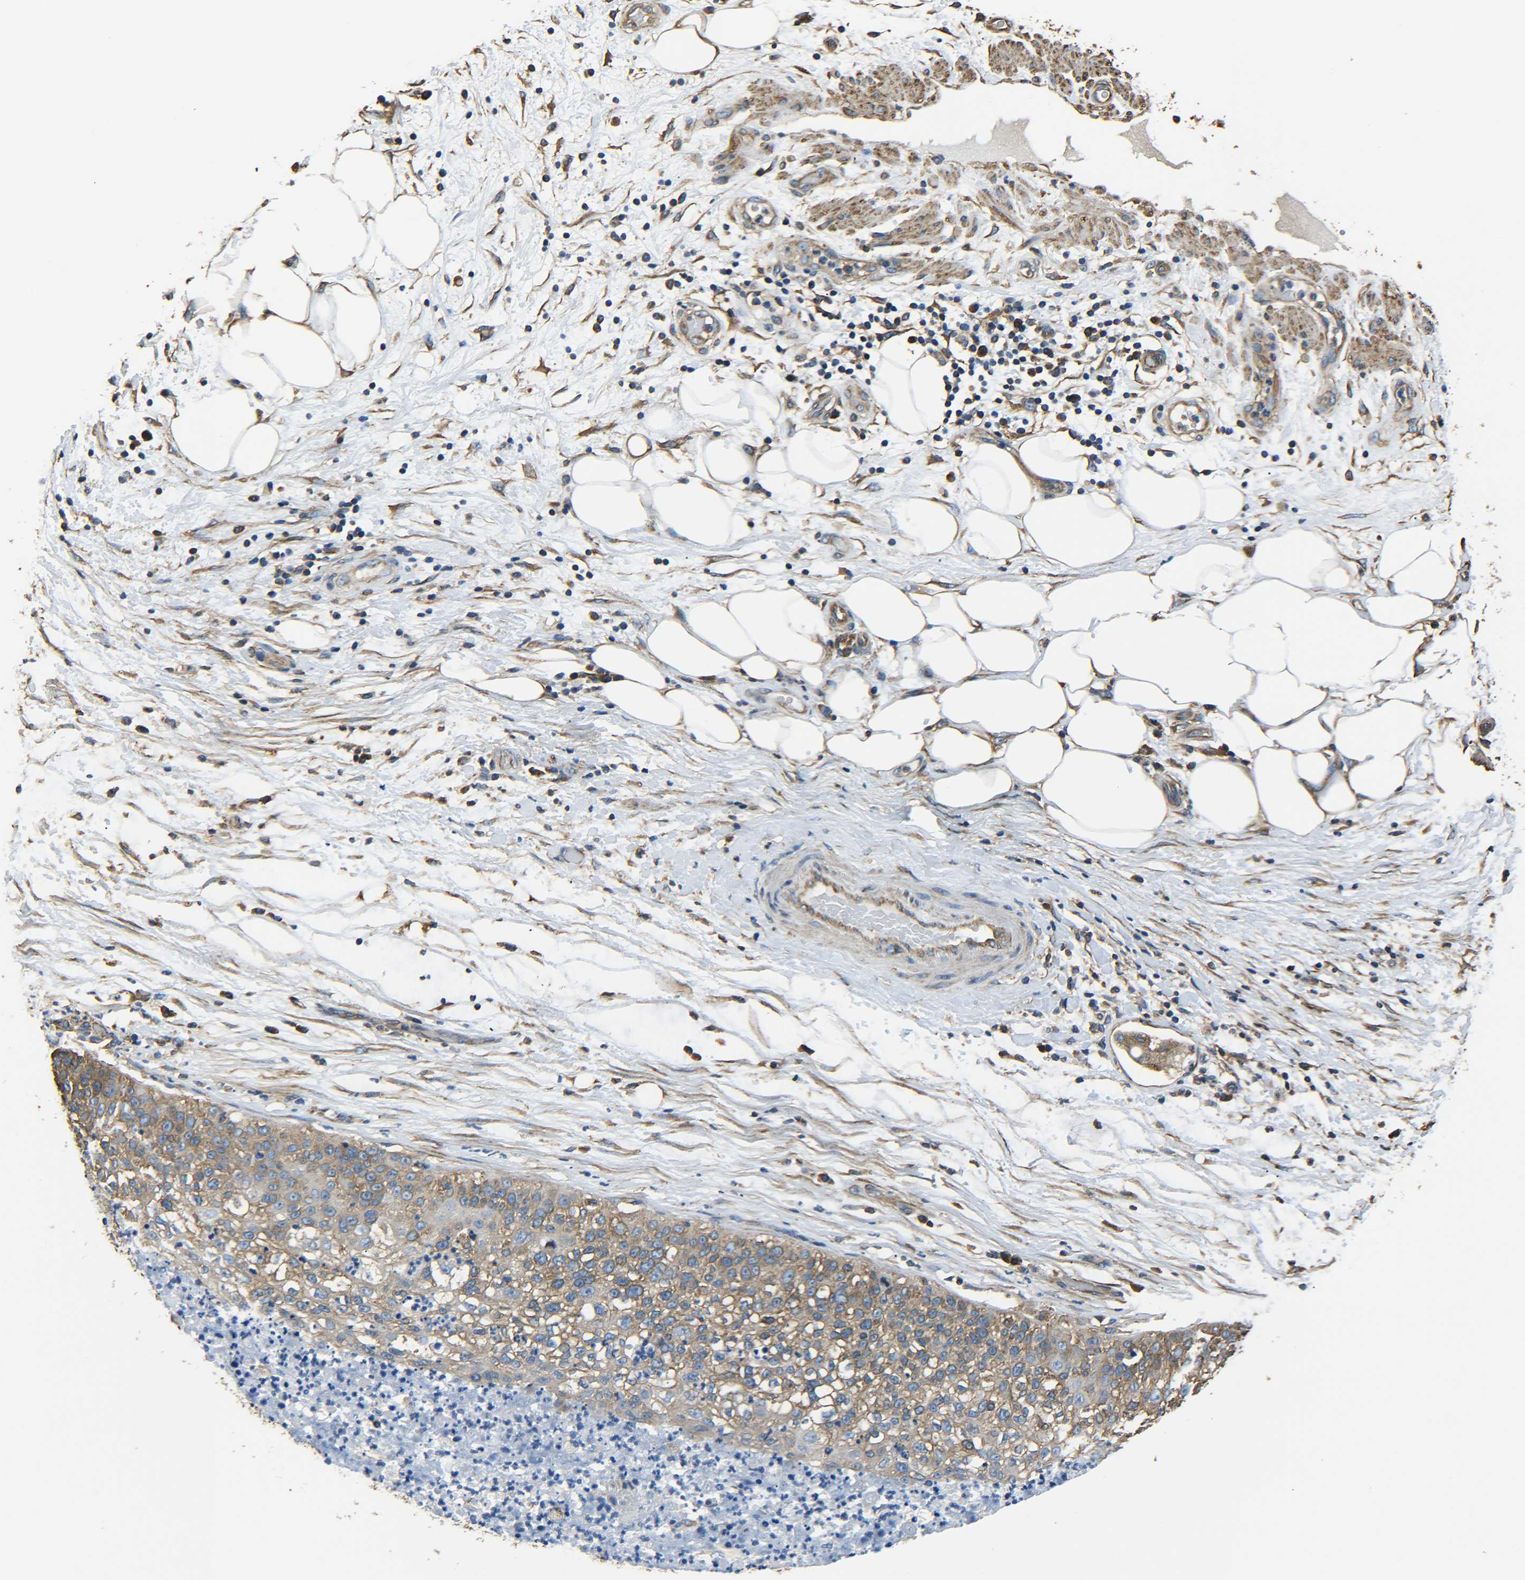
{"staining": {"intensity": "moderate", "quantity": ">75%", "location": "cytoplasmic/membranous"}, "tissue": "lung cancer", "cell_type": "Tumor cells", "image_type": "cancer", "snomed": [{"axis": "morphology", "description": "Inflammation, NOS"}, {"axis": "morphology", "description": "Squamous cell carcinoma, NOS"}, {"axis": "topography", "description": "Lymph node"}, {"axis": "topography", "description": "Soft tissue"}, {"axis": "topography", "description": "Lung"}], "caption": "Moderate cytoplasmic/membranous positivity for a protein is appreciated in approximately >75% of tumor cells of squamous cell carcinoma (lung) using IHC.", "gene": "TUBB", "patient": {"sex": "male", "age": 66}}